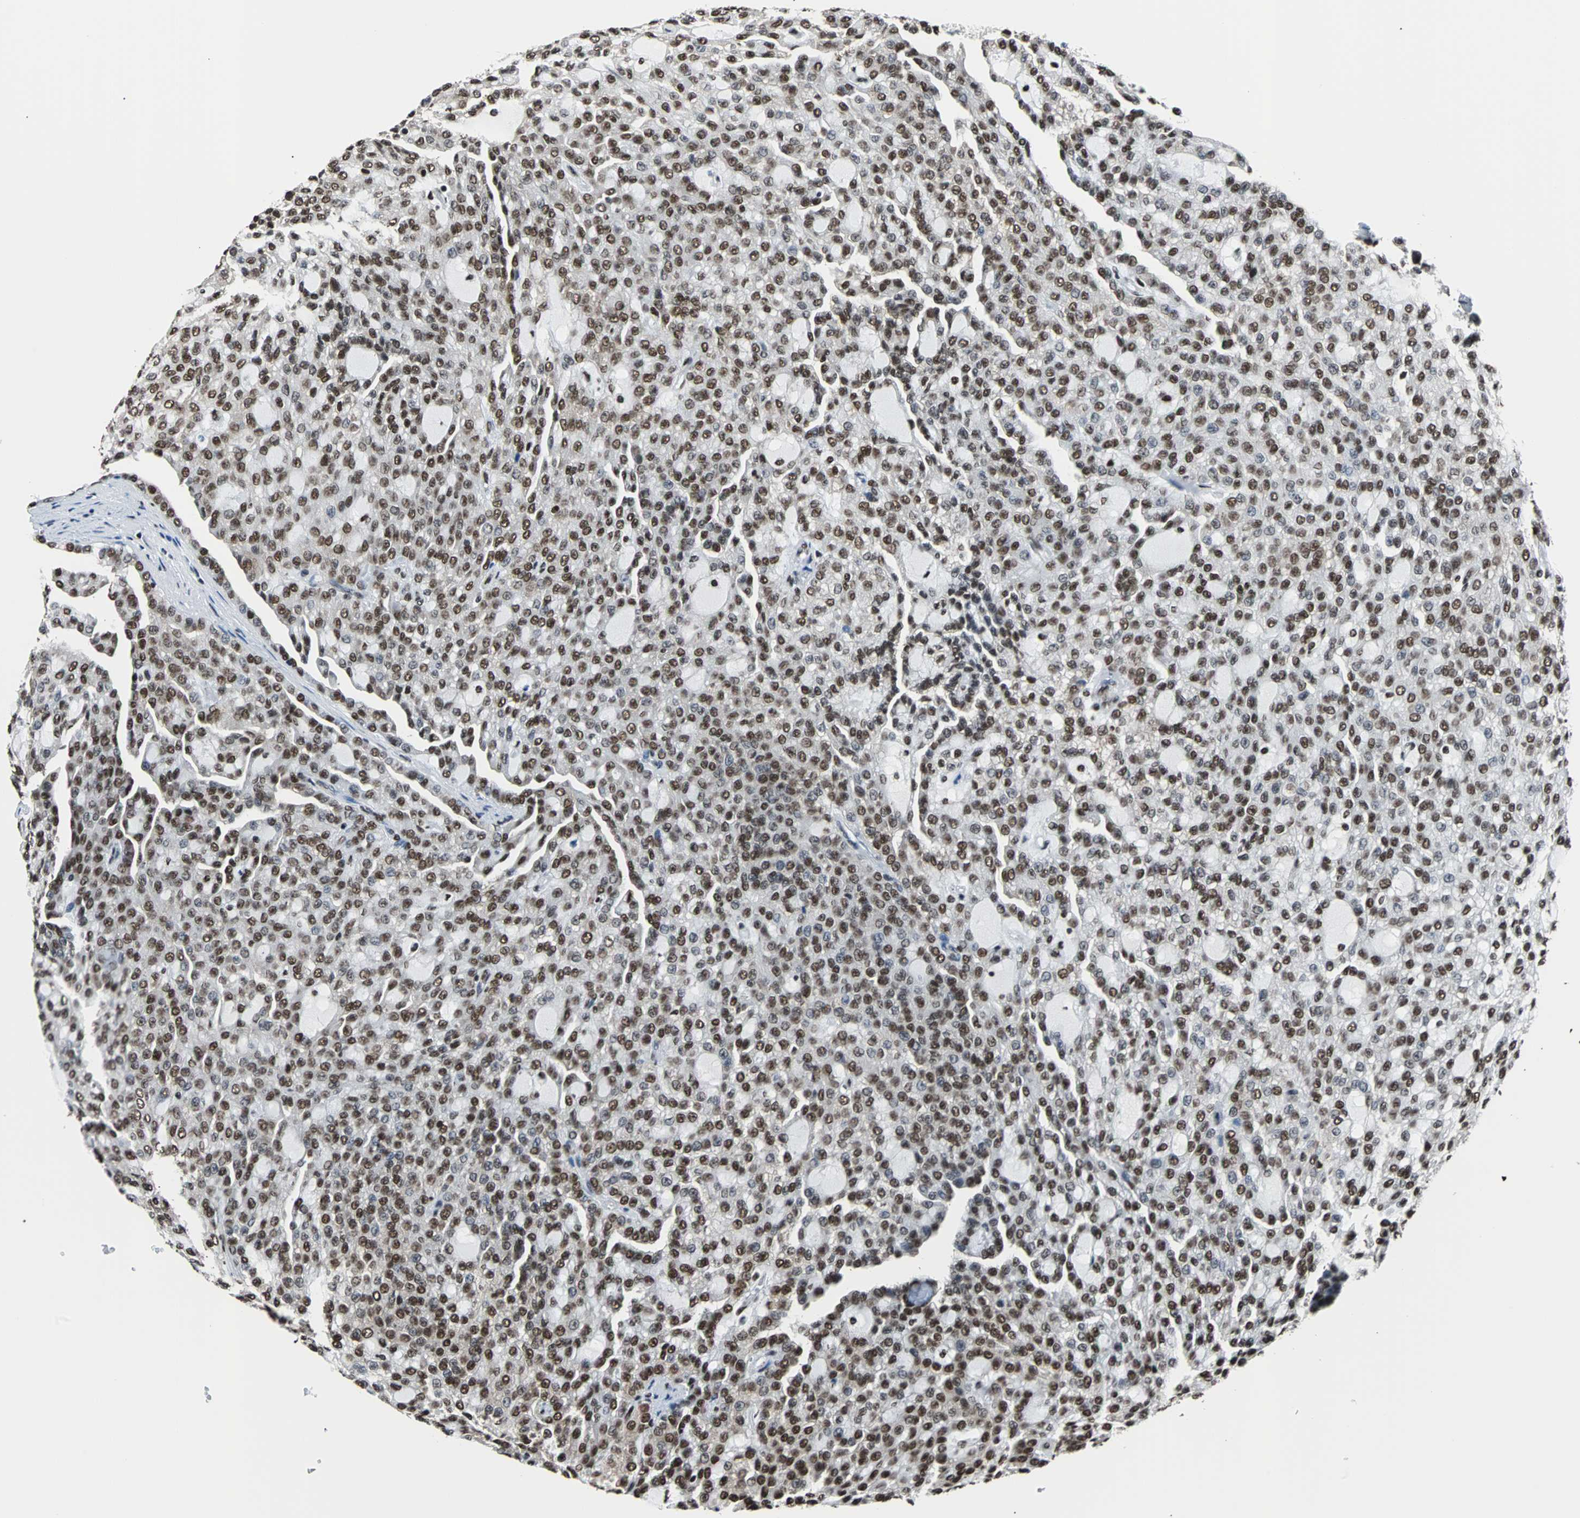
{"staining": {"intensity": "strong", "quantity": ">75%", "location": "nuclear"}, "tissue": "renal cancer", "cell_type": "Tumor cells", "image_type": "cancer", "snomed": [{"axis": "morphology", "description": "Adenocarcinoma, NOS"}, {"axis": "topography", "description": "Kidney"}], "caption": "There is high levels of strong nuclear staining in tumor cells of adenocarcinoma (renal), as demonstrated by immunohistochemical staining (brown color).", "gene": "FUBP1", "patient": {"sex": "male", "age": 63}}